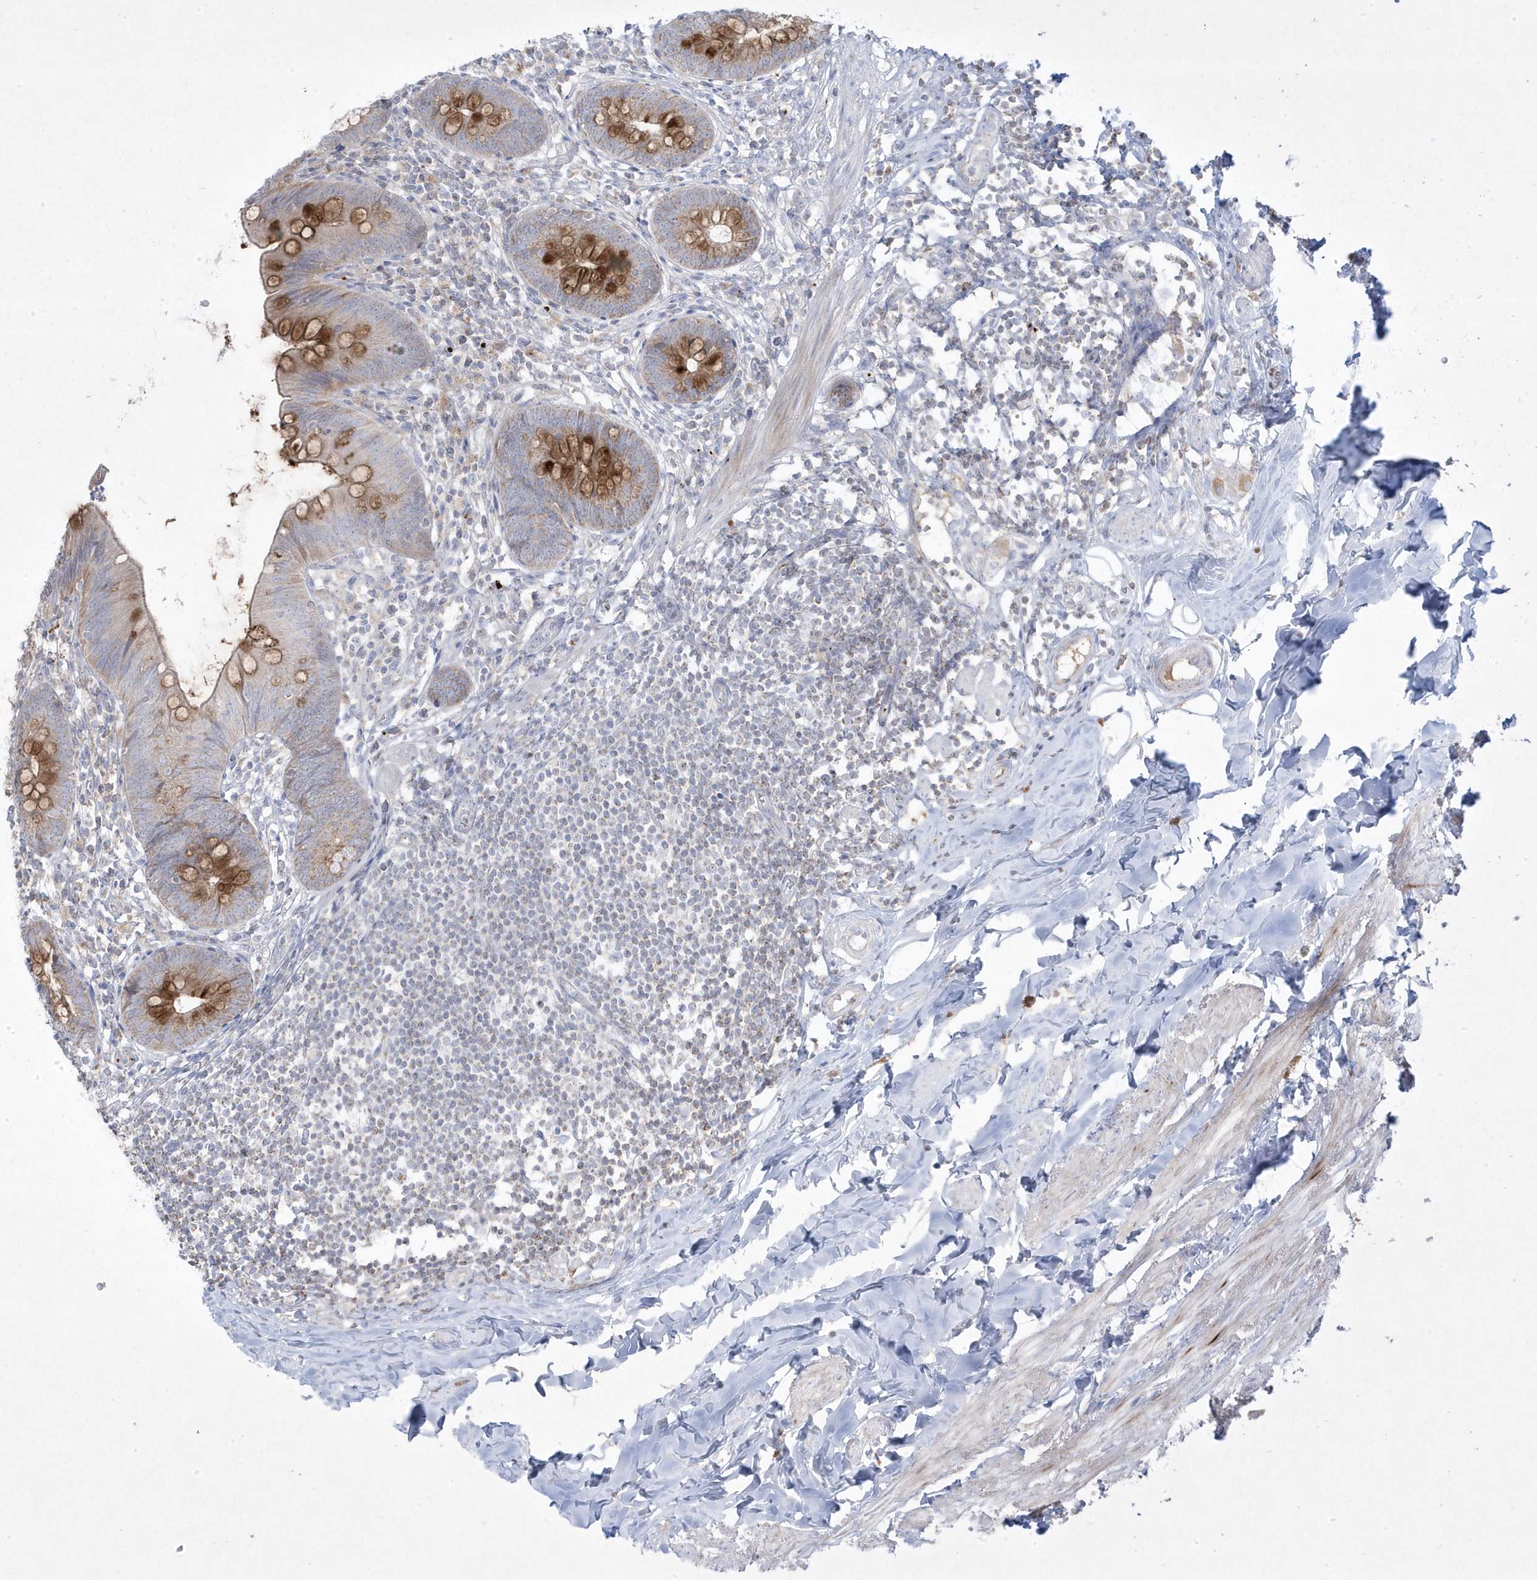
{"staining": {"intensity": "strong", "quantity": "25%-75%", "location": "cytoplasmic/membranous"}, "tissue": "appendix", "cell_type": "Glandular cells", "image_type": "normal", "snomed": [{"axis": "morphology", "description": "Normal tissue, NOS"}, {"axis": "topography", "description": "Appendix"}], "caption": "Protein staining reveals strong cytoplasmic/membranous staining in approximately 25%-75% of glandular cells in benign appendix. The protein of interest is stained brown, and the nuclei are stained in blue (DAB (3,3'-diaminobenzidine) IHC with brightfield microscopy, high magnification).", "gene": "ADAMTSL3", "patient": {"sex": "female", "age": 62}}